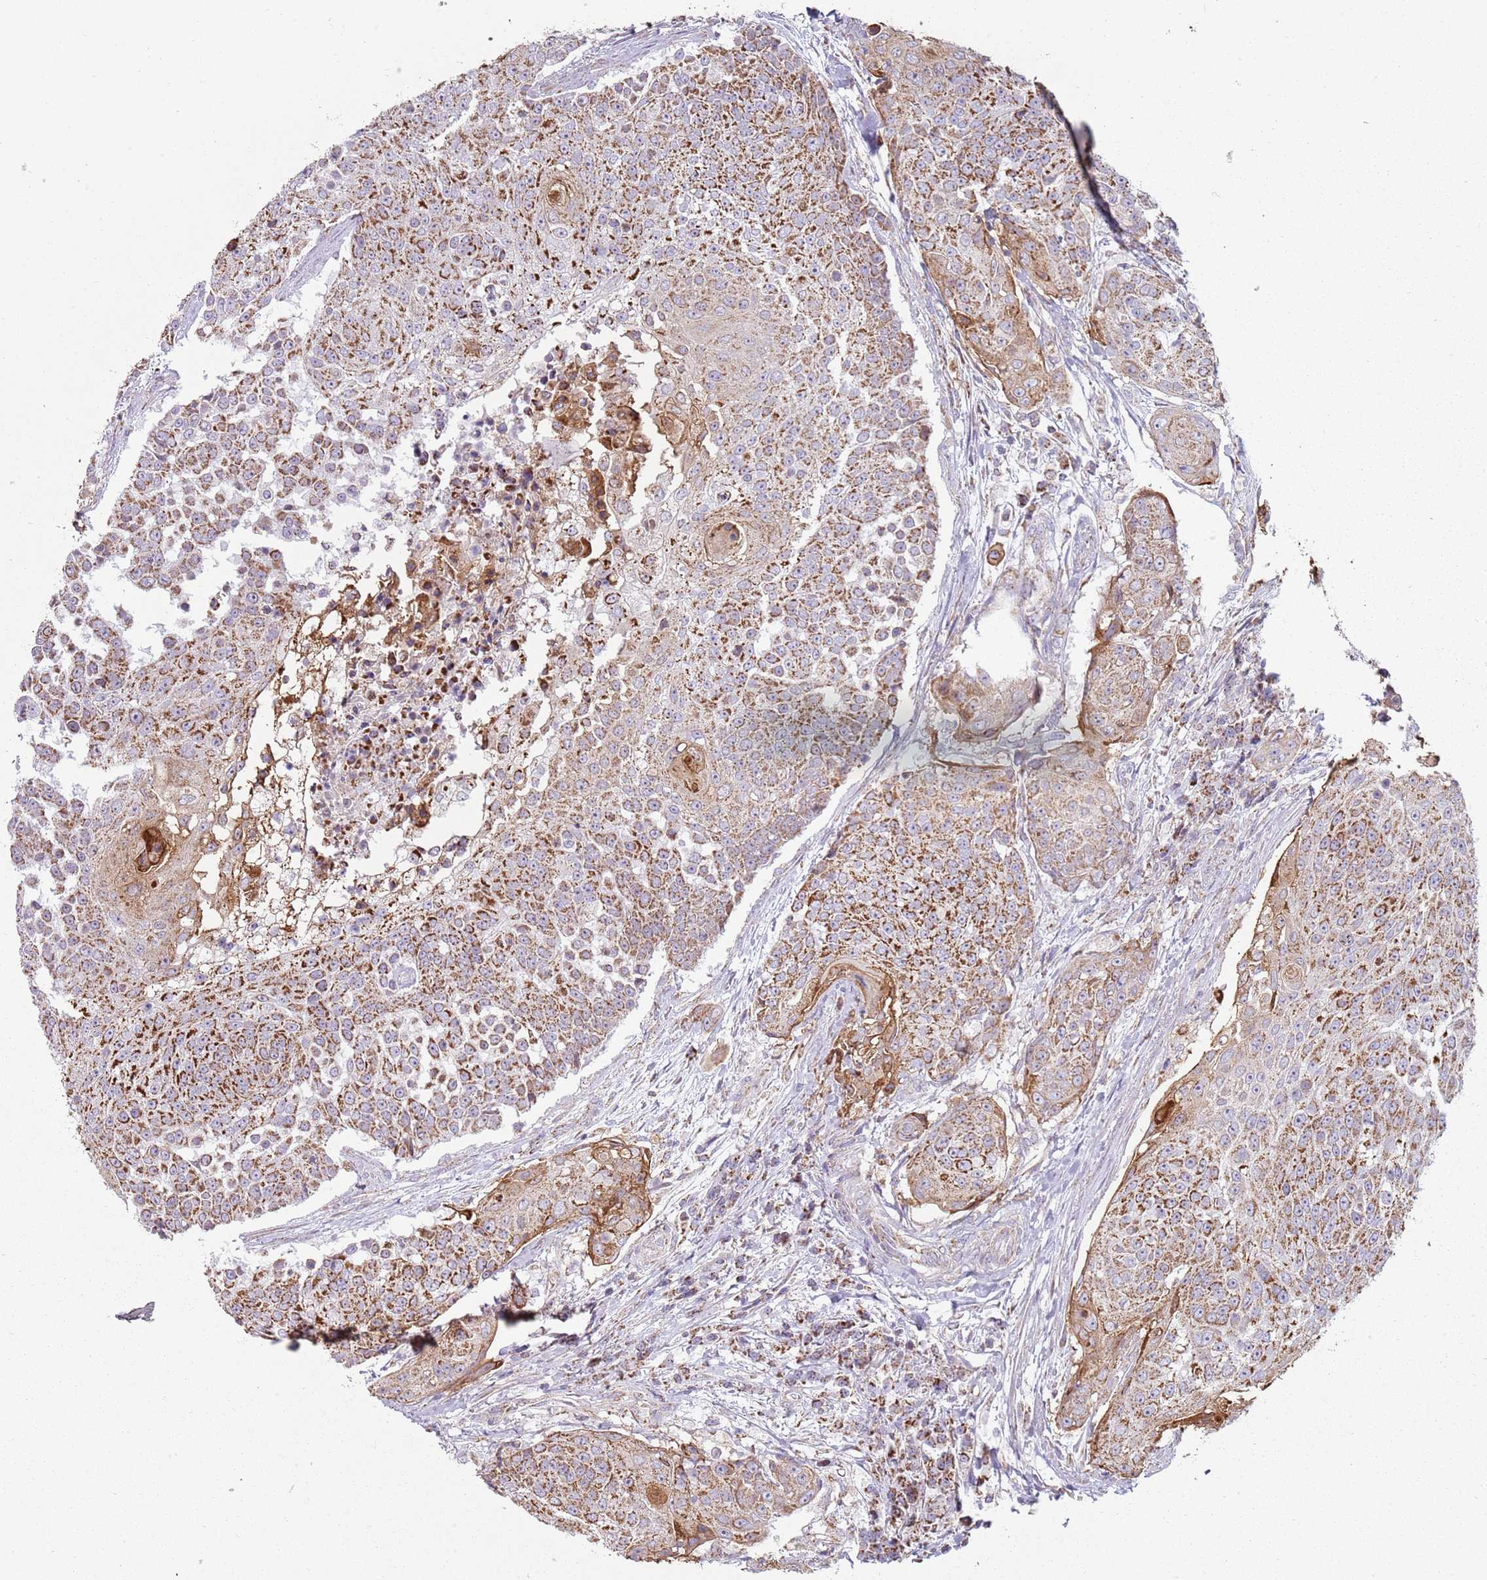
{"staining": {"intensity": "moderate", "quantity": ">75%", "location": "cytoplasmic/membranous"}, "tissue": "urothelial cancer", "cell_type": "Tumor cells", "image_type": "cancer", "snomed": [{"axis": "morphology", "description": "Urothelial carcinoma, High grade"}, {"axis": "topography", "description": "Urinary bladder"}], "caption": "Protein expression analysis of urothelial cancer displays moderate cytoplasmic/membranous expression in approximately >75% of tumor cells.", "gene": "GAS8", "patient": {"sex": "female", "age": 63}}